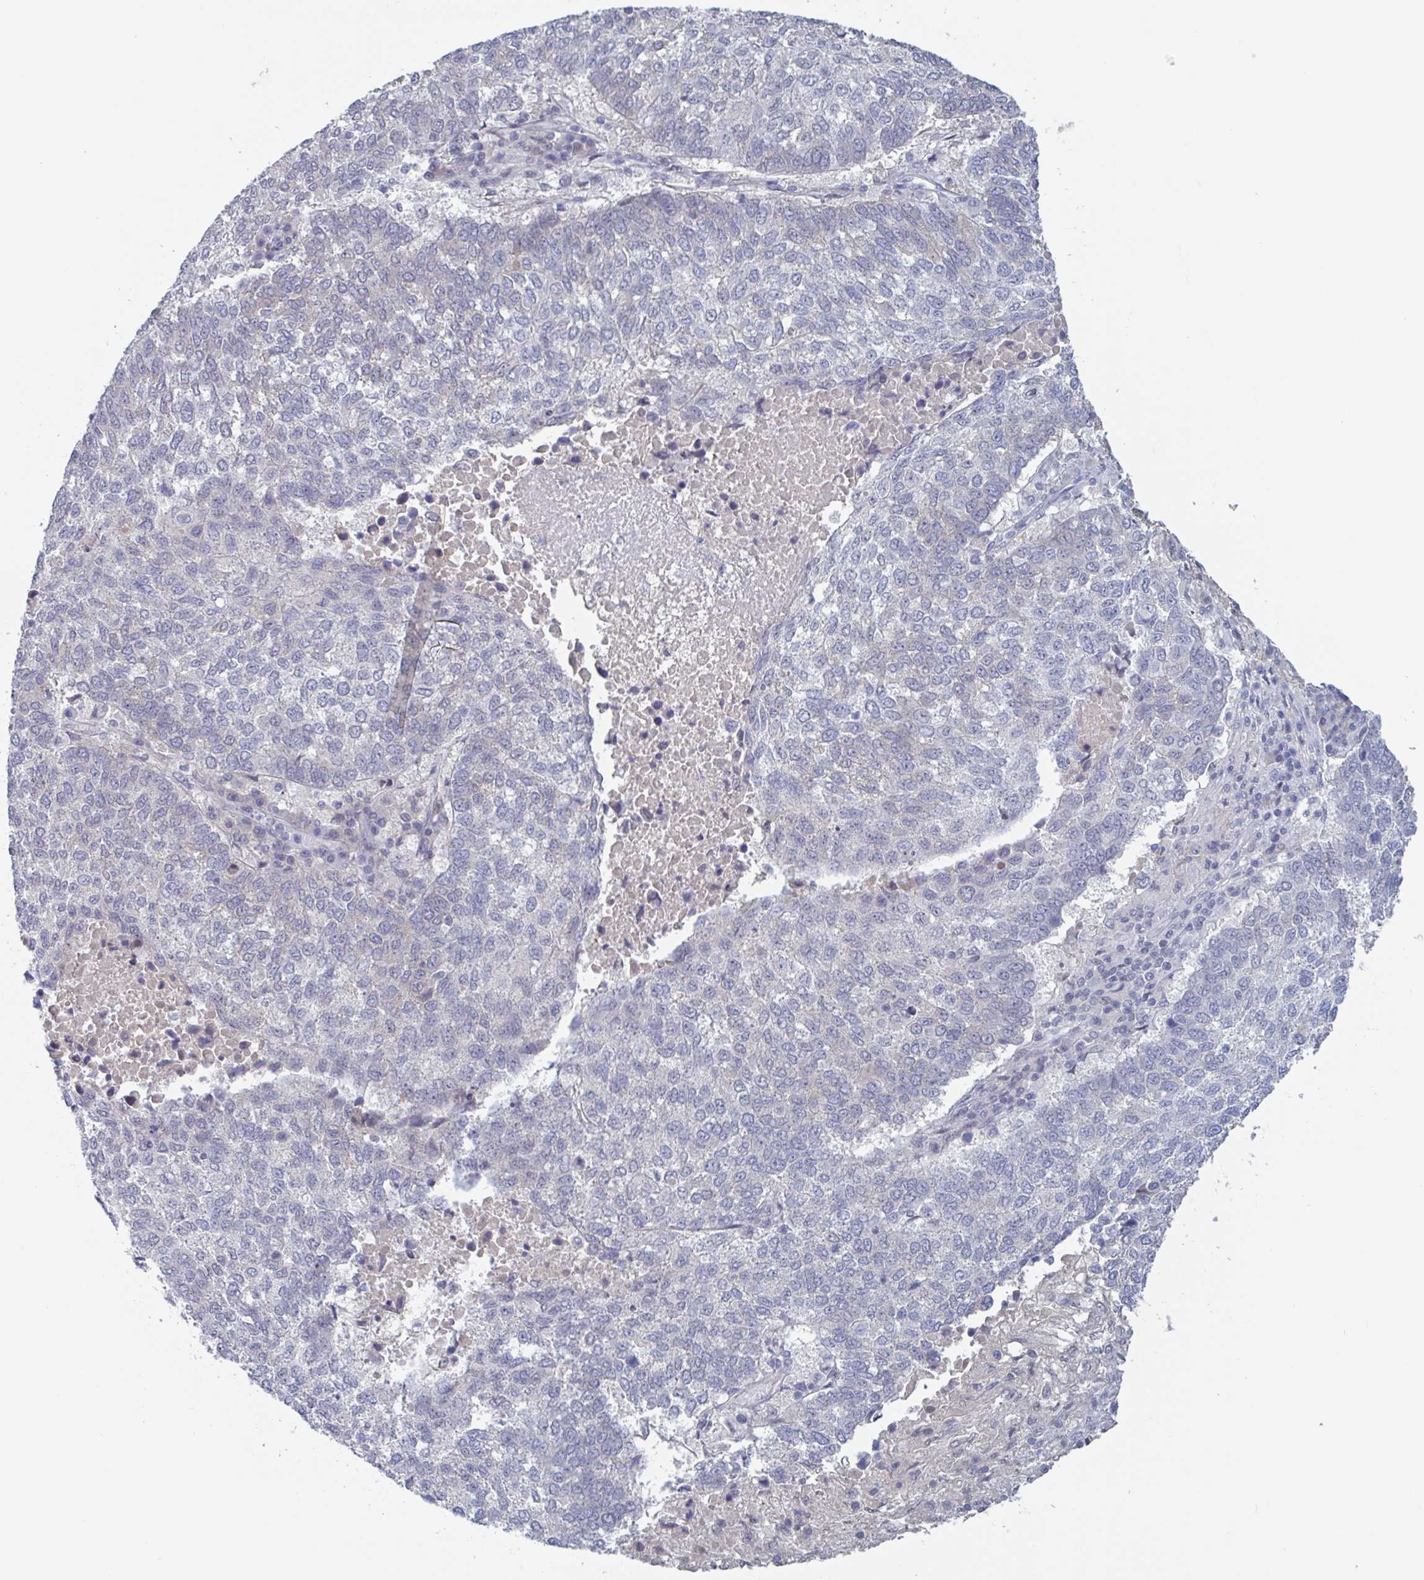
{"staining": {"intensity": "negative", "quantity": "none", "location": "none"}, "tissue": "lung cancer", "cell_type": "Tumor cells", "image_type": "cancer", "snomed": [{"axis": "morphology", "description": "Squamous cell carcinoma, NOS"}, {"axis": "topography", "description": "Lung"}], "caption": "This is an immunohistochemistry photomicrograph of human squamous cell carcinoma (lung). There is no expression in tumor cells.", "gene": "KDM4D", "patient": {"sex": "male", "age": 73}}